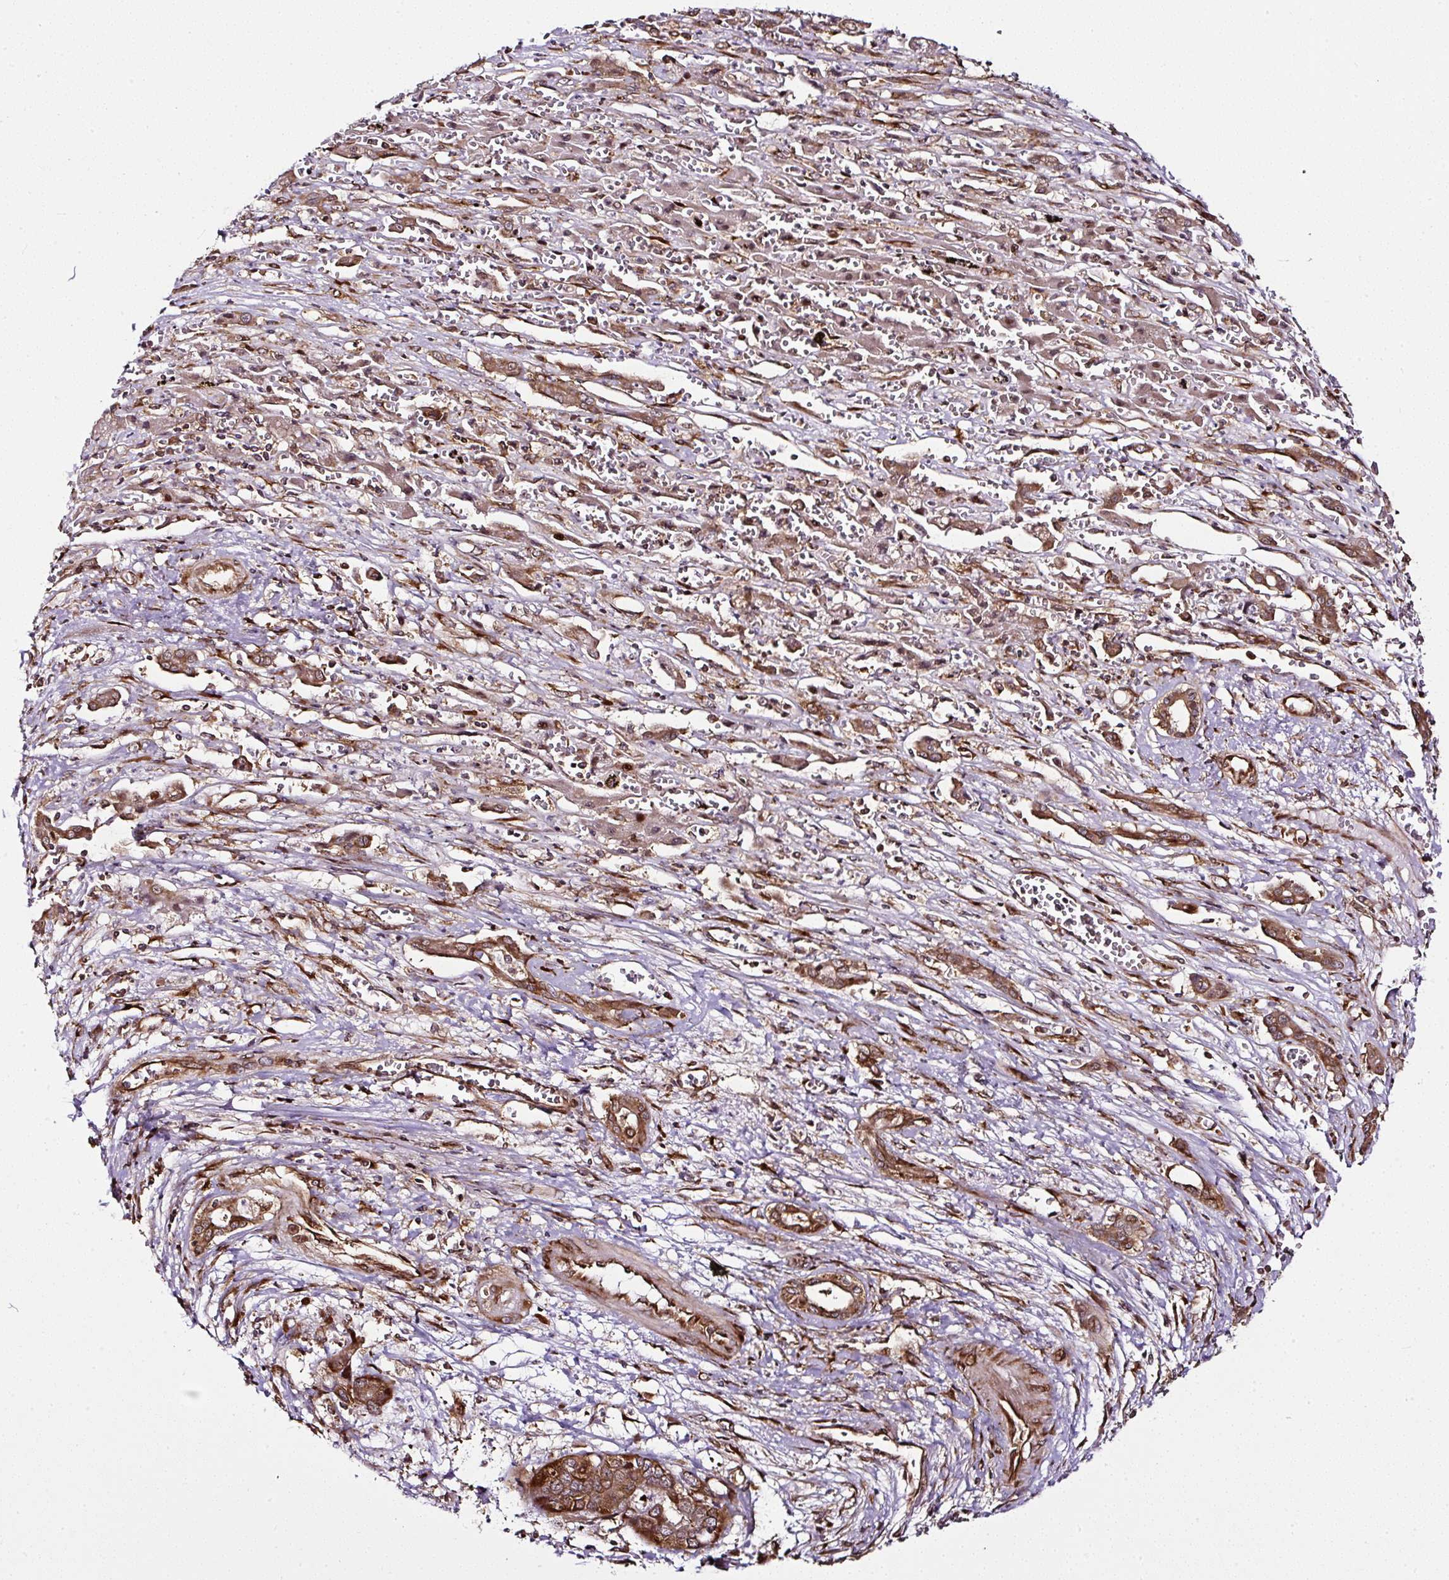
{"staining": {"intensity": "moderate", "quantity": ">75%", "location": "cytoplasmic/membranous"}, "tissue": "liver cancer", "cell_type": "Tumor cells", "image_type": "cancer", "snomed": [{"axis": "morphology", "description": "Cholangiocarcinoma"}, {"axis": "topography", "description": "Liver"}], "caption": "Liver cancer stained with DAB IHC demonstrates medium levels of moderate cytoplasmic/membranous staining in about >75% of tumor cells.", "gene": "KDM4E", "patient": {"sex": "male", "age": 67}}